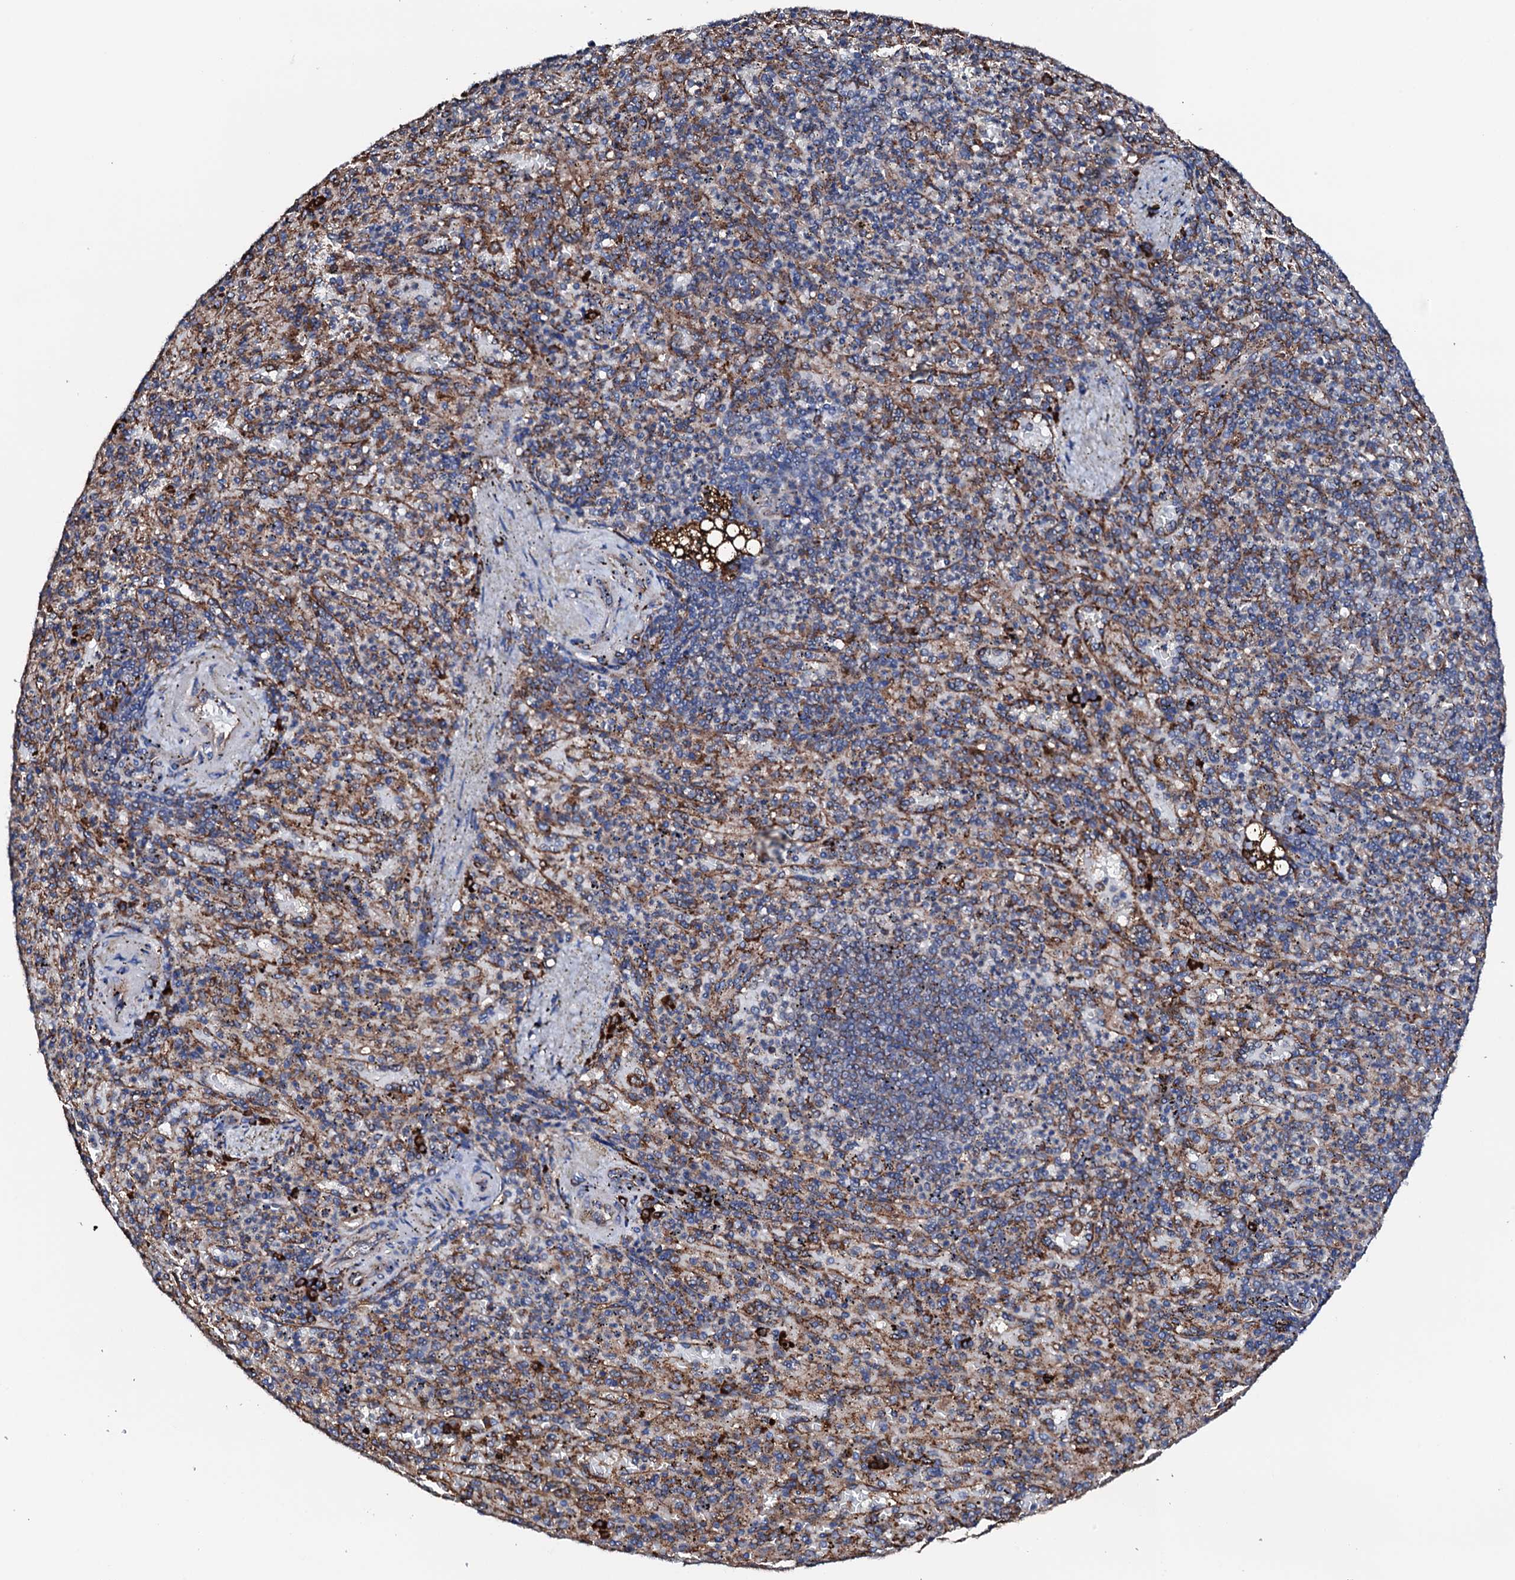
{"staining": {"intensity": "moderate", "quantity": "<25%", "location": "cytoplasmic/membranous"}, "tissue": "spleen", "cell_type": "Cells in red pulp", "image_type": "normal", "snomed": [{"axis": "morphology", "description": "Normal tissue, NOS"}, {"axis": "topography", "description": "Spleen"}], "caption": "Immunohistochemistry of benign human spleen exhibits low levels of moderate cytoplasmic/membranous staining in approximately <25% of cells in red pulp. Using DAB (3,3'-diaminobenzidine) (brown) and hematoxylin (blue) stains, captured at high magnification using brightfield microscopy.", "gene": "AMDHD1", "patient": {"sex": "female", "age": 74}}